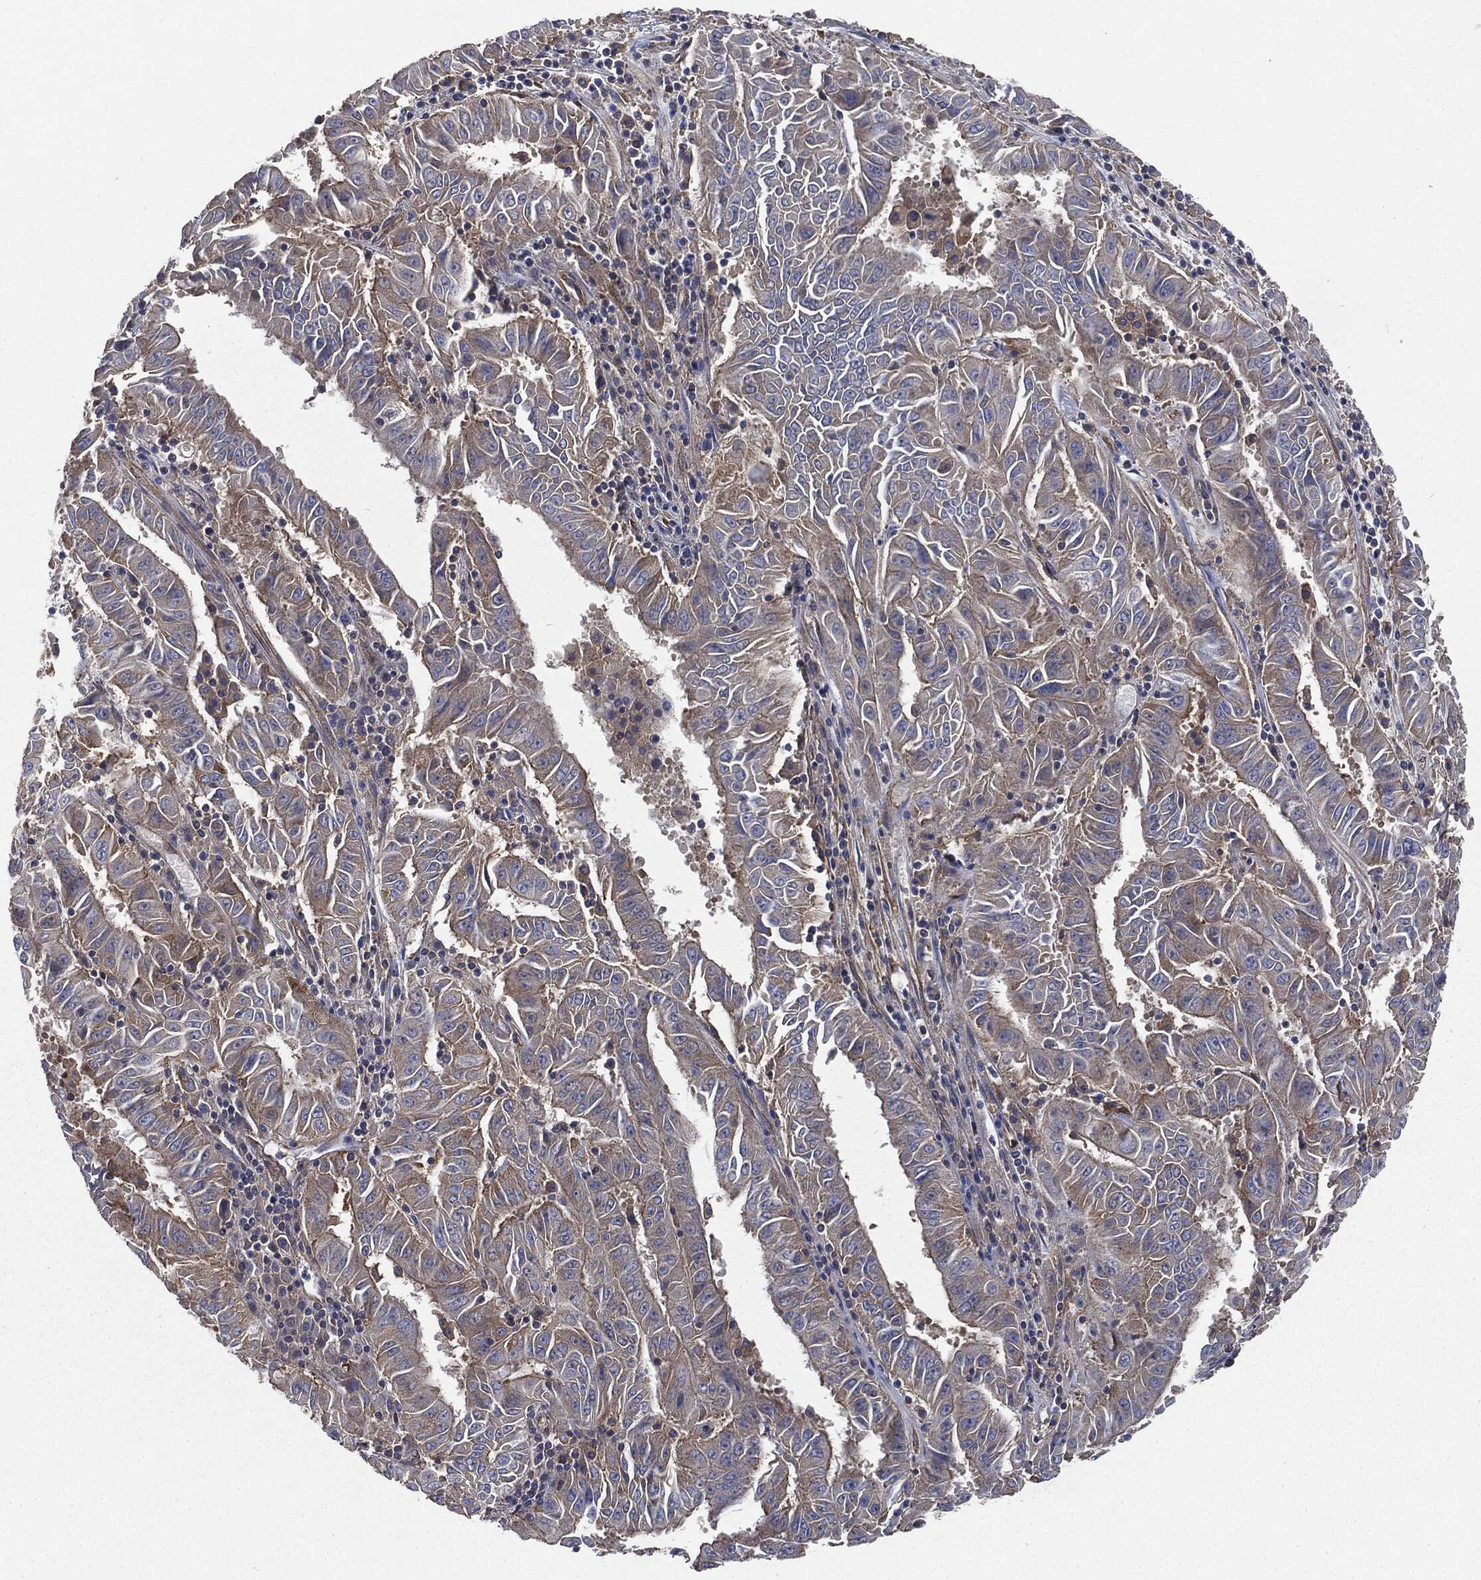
{"staining": {"intensity": "strong", "quantity": "25%-75%", "location": "cytoplasmic/membranous"}, "tissue": "pancreatic cancer", "cell_type": "Tumor cells", "image_type": "cancer", "snomed": [{"axis": "morphology", "description": "Adenocarcinoma, NOS"}, {"axis": "topography", "description": "Pancreas"}], "caption": "IHC of pancreatic adenocarcinoma displays high levels of strong cytoplasmic/membranous expression in approximately 25%-75% of tumor cells.", "gene": "EPS15L1", "patient": {"sex": "male", "age": 63}}